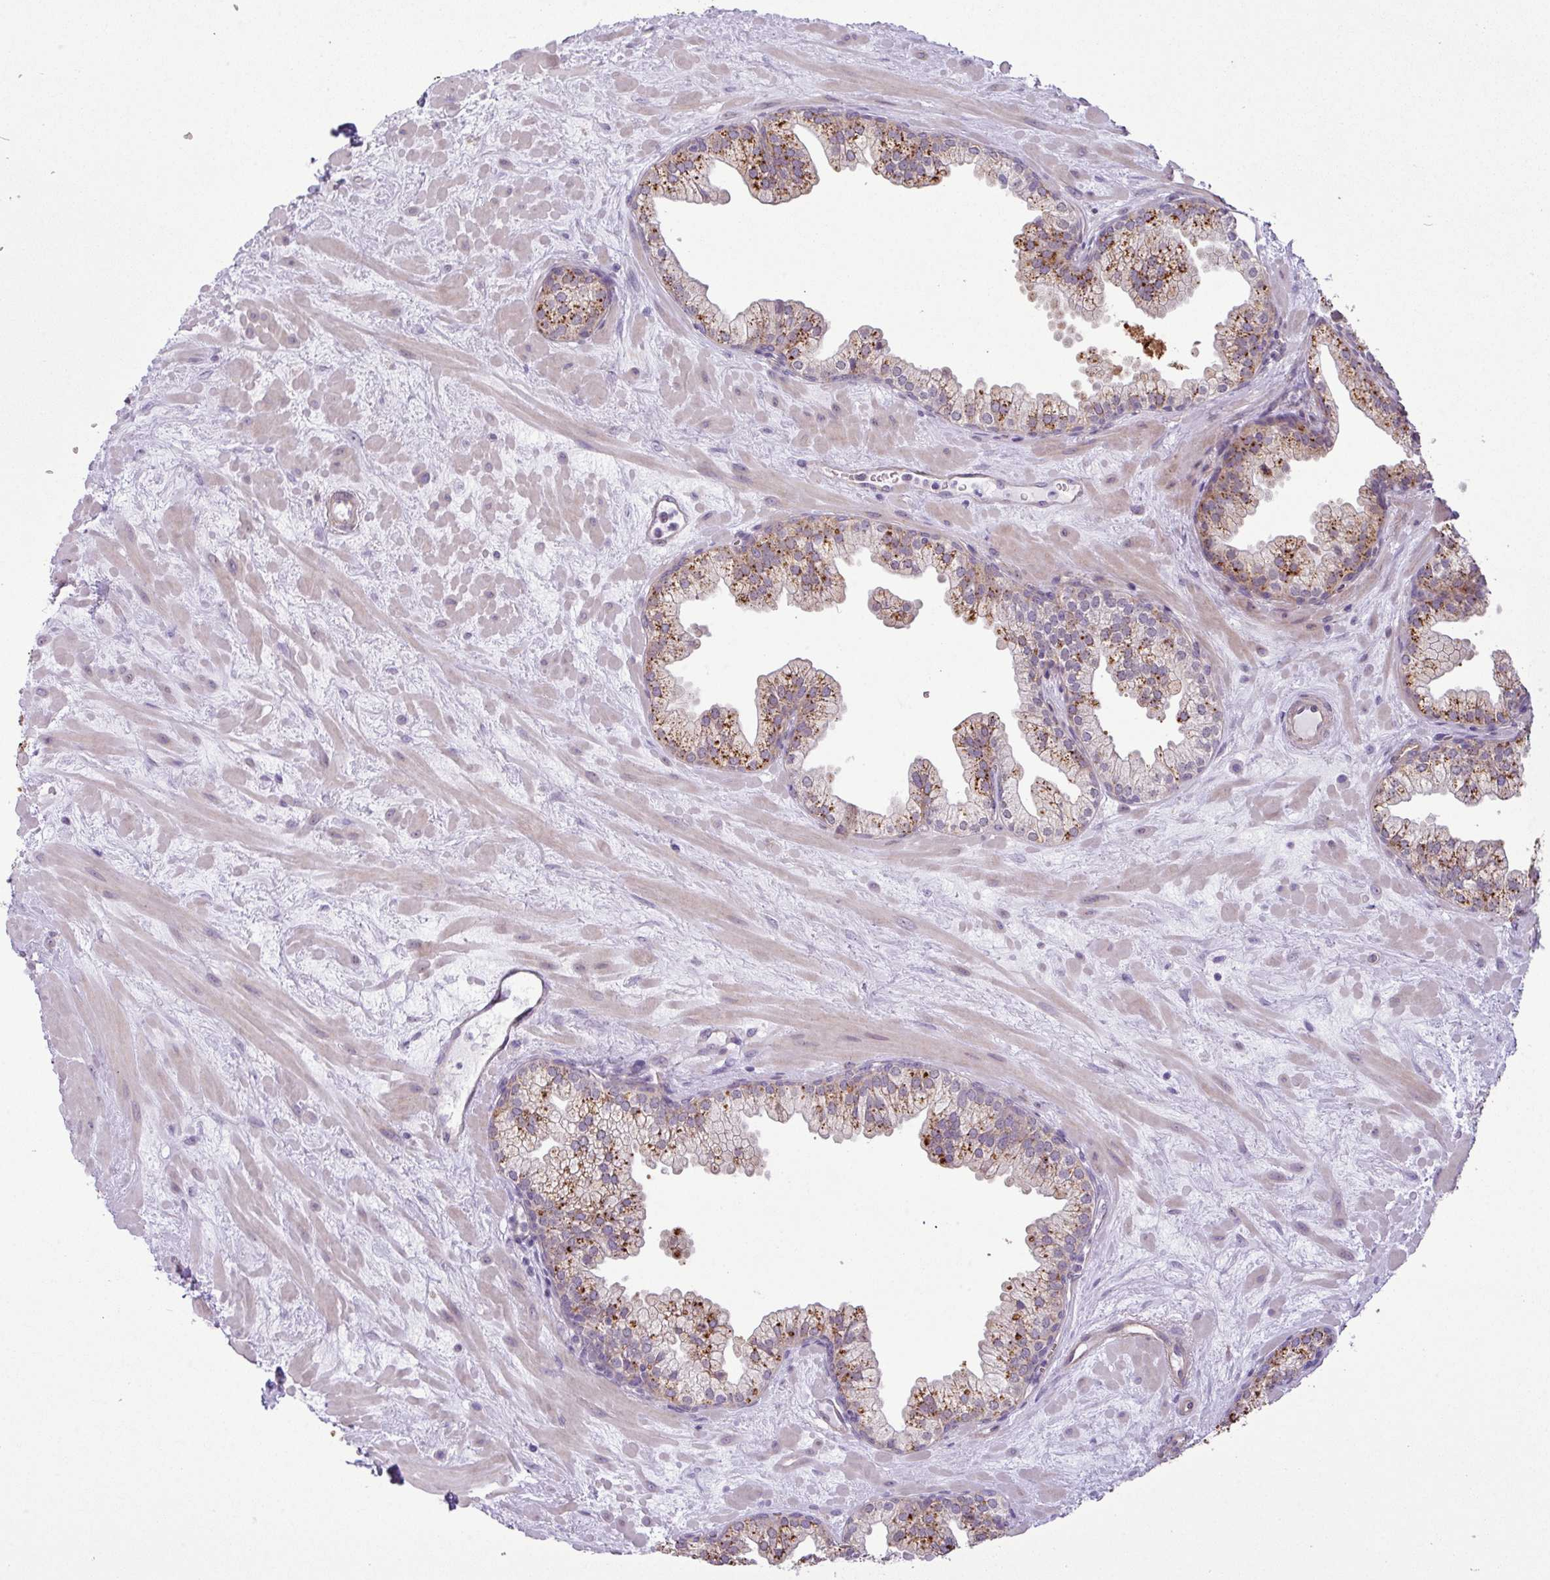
{"staining": {"intensity": "strong", "quantity": ">75%", "location": "cytoplasmic/membranous"}, "tissue": "prostate", "cell_type": "Glandular cells", "image_type": "normal", "snomed": [{"axis": "morphology", "description": "Normal tissue, NOS"}, {"axis": "topography", "description": "Prostate"}, {"axis": "topography", "description": "Peripheral nerve tissue"}], "caption": "This histopathology image displays benign prostate stained with immunohistochemistry to label a protein in brown. The cytoplasmic/membranous of glandular cells show strong positivity for the protein. Nuclei are counter-stained blue.", "gene": "MAK16", "patient": {"sex": "male", "age": 61}}